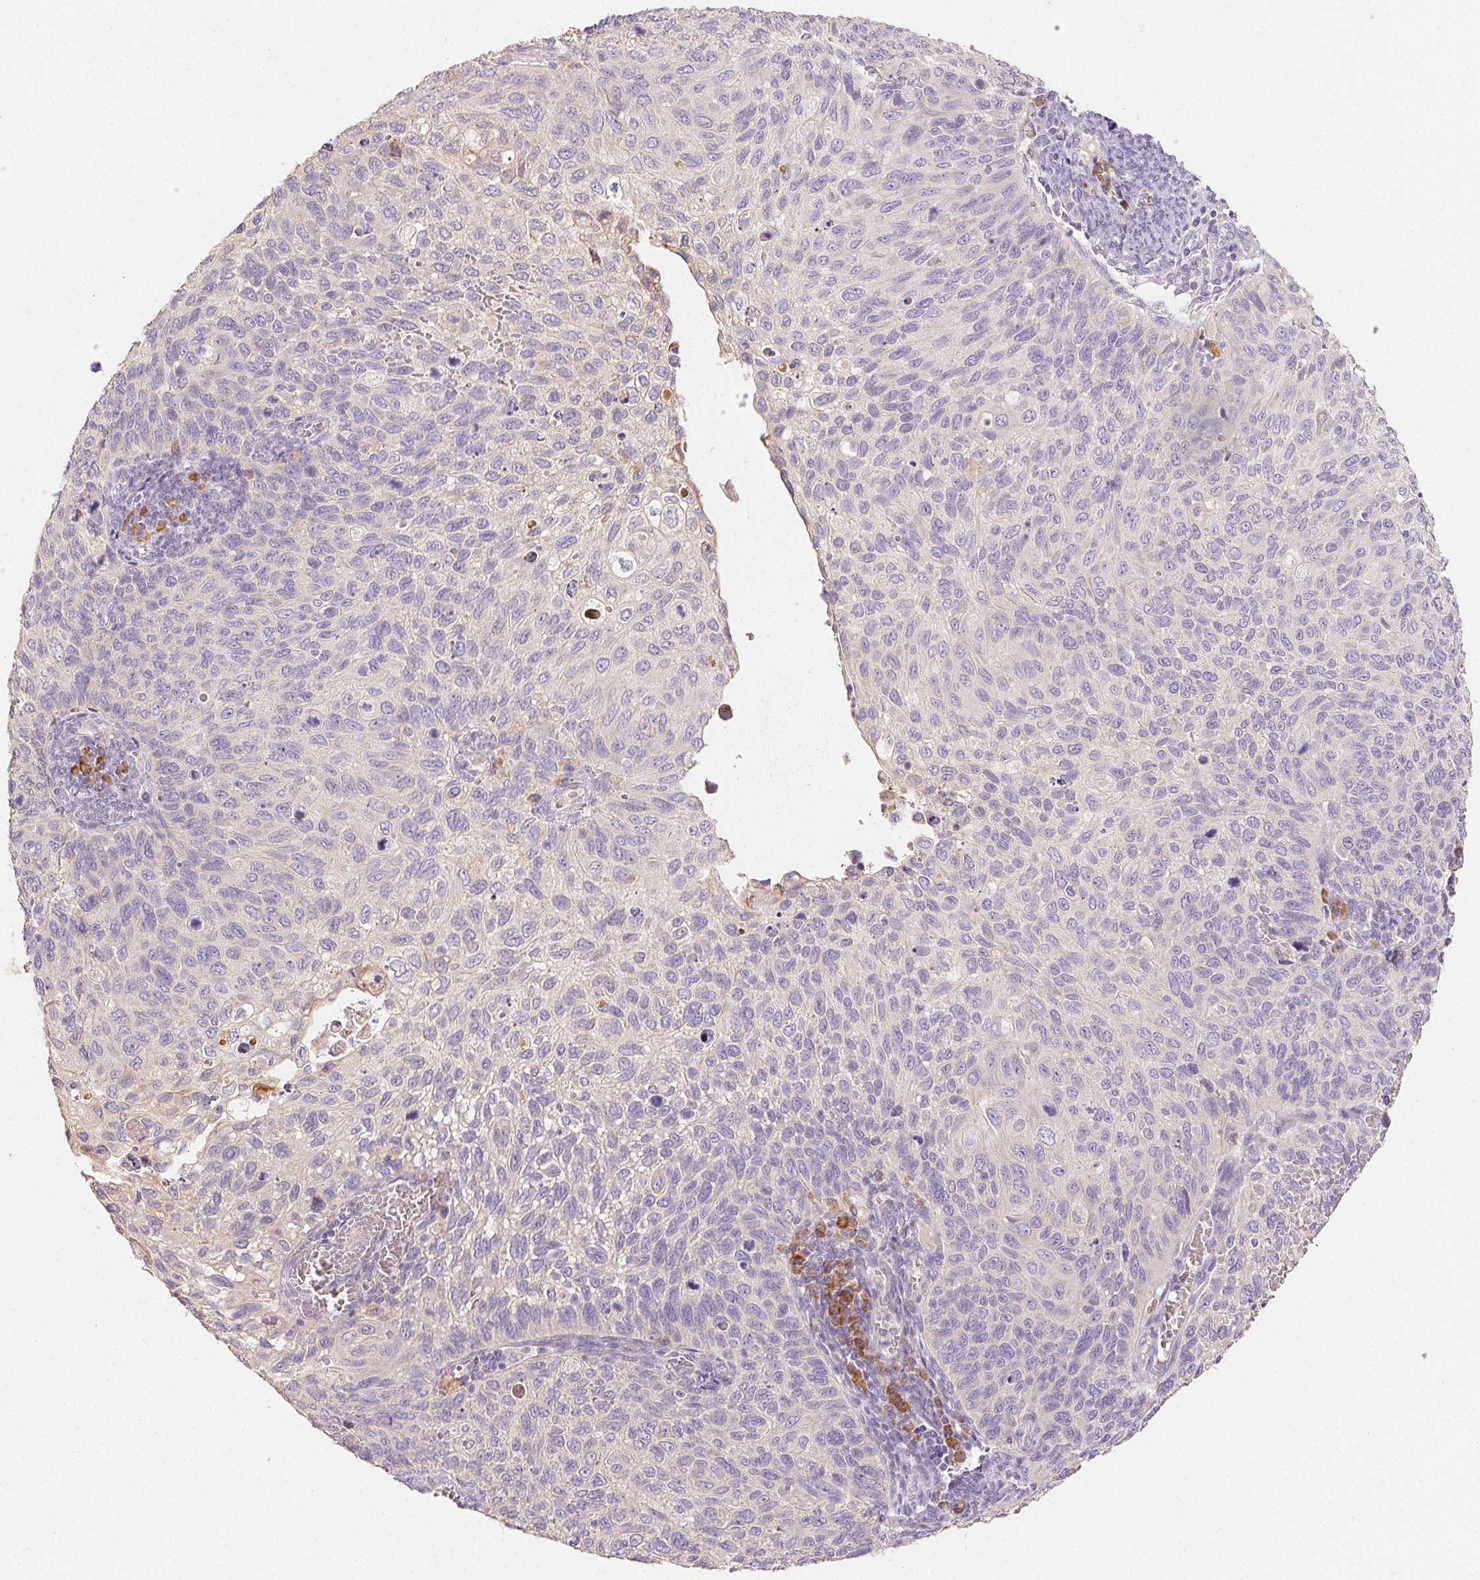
{"staining": {"intensity": "negative", "quantity": "none", "location": "none"}, "tissue": "cervical cancer", "cell_type": "Tumor cells", "image_type": "cancer", "snomed": [{"axis": "morphology", "description": "Squamous cell carcinoma, NOS"}, {"axis": "topography", "description": "Cervix"}], "caption": "This is a micrograph of immunohistochemistry (IHC) staining of cervical cancer (squamous cell carcinoma), which shows no staining in tumor cells.", "gene": "ACVR1B", "patient": {"sex": "female", "age": 70}}